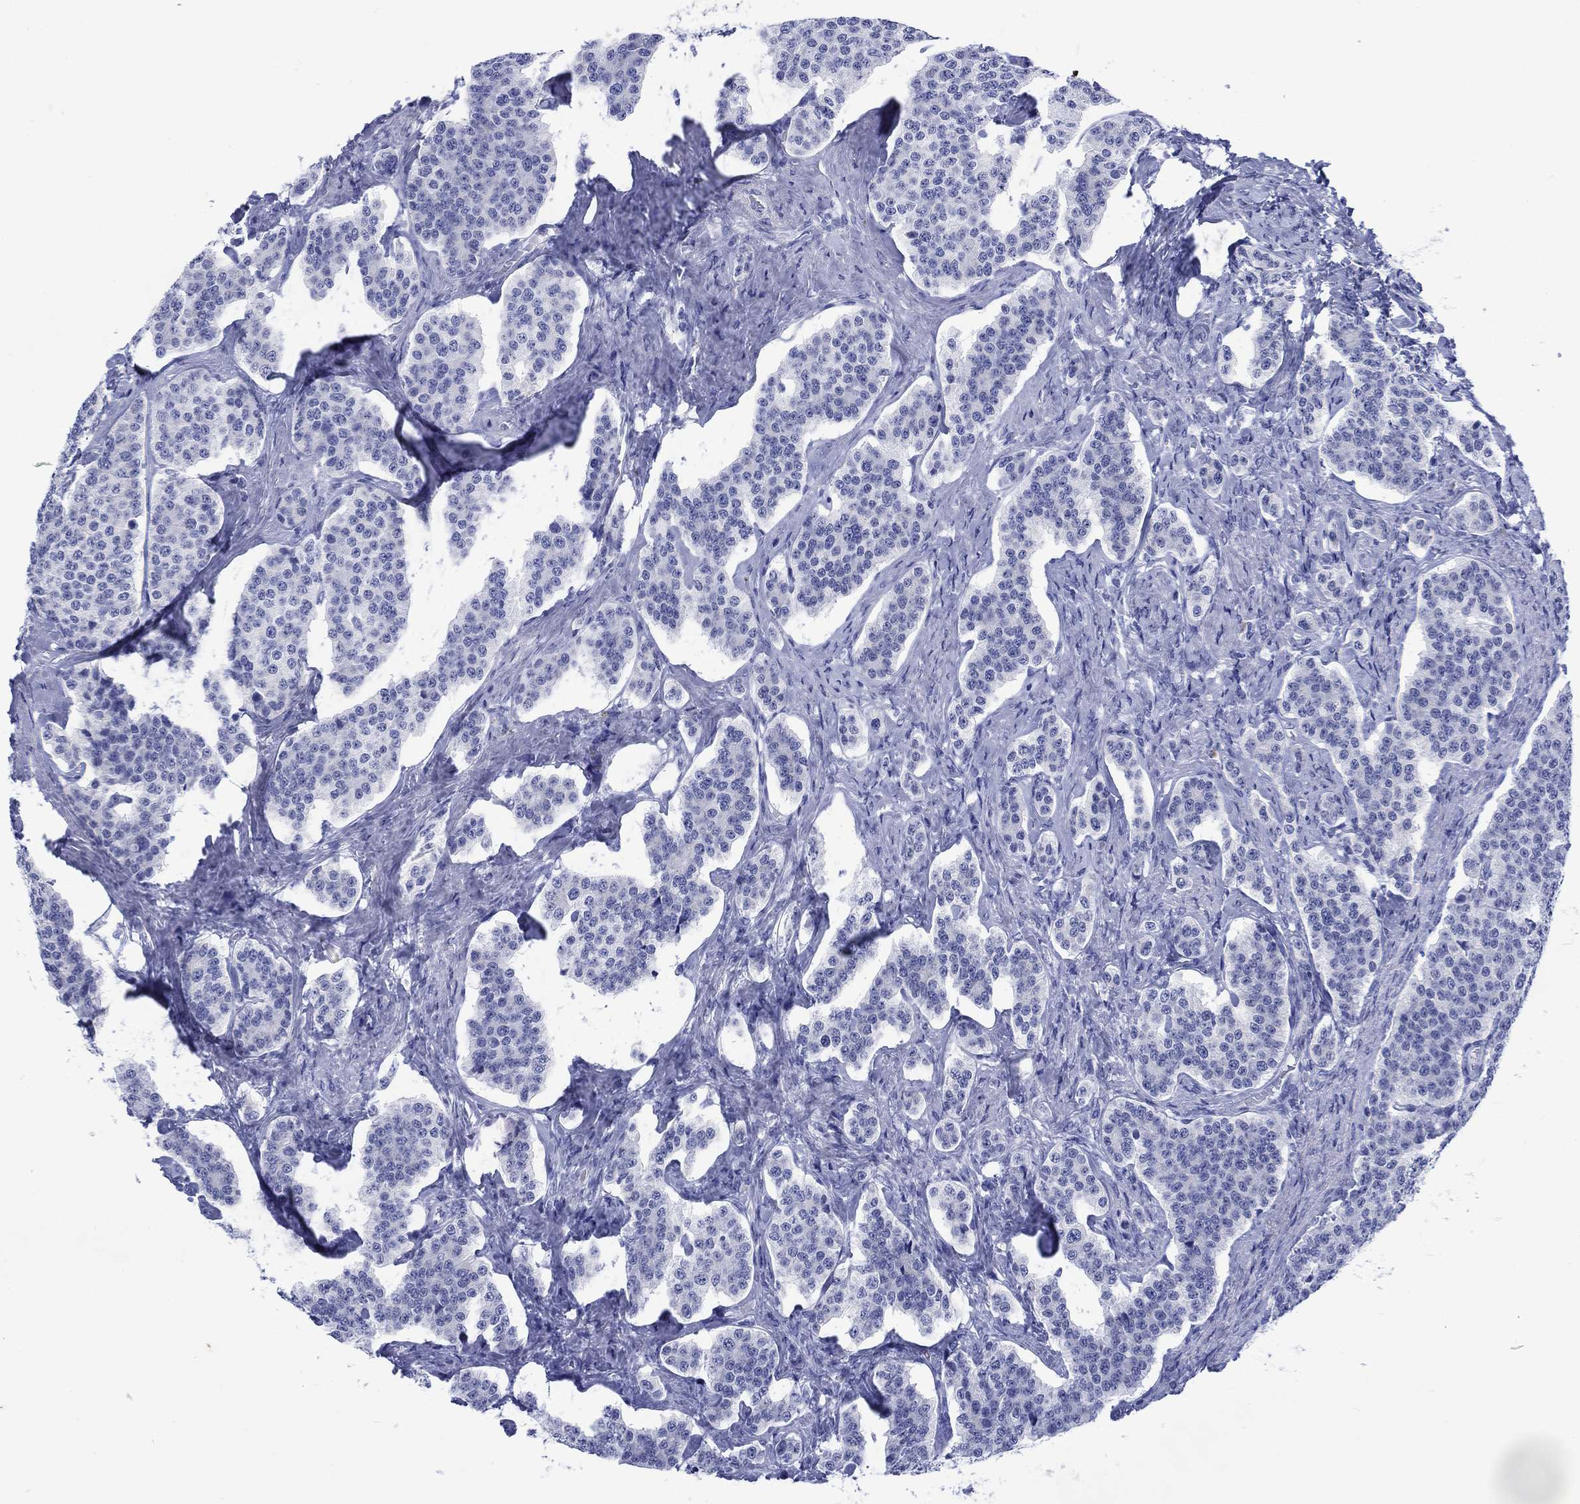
{"staining": {"intensity": "negative", "quantity": "none", "location": "none"}, "tissue": "carcinoid", "cell_type": "Tumor cells", "image_type": "cancer", "snomed": [{"axis": "morphology", "description": "Carcinoid, malignant, NOS"}, {"axis": "topography", "description": "Small intestine"}], "caption": "High magnification brightfield microscopy of carcinoid stained with DAB (3,3'-diaminobenzidine) (brown) and counterstained with hematoxylin (blue): tumor cells show no significant expression. Nuclei are stained in blue.", "gene": "KRT76", "patient": {"sex": "female", "age": 58}}